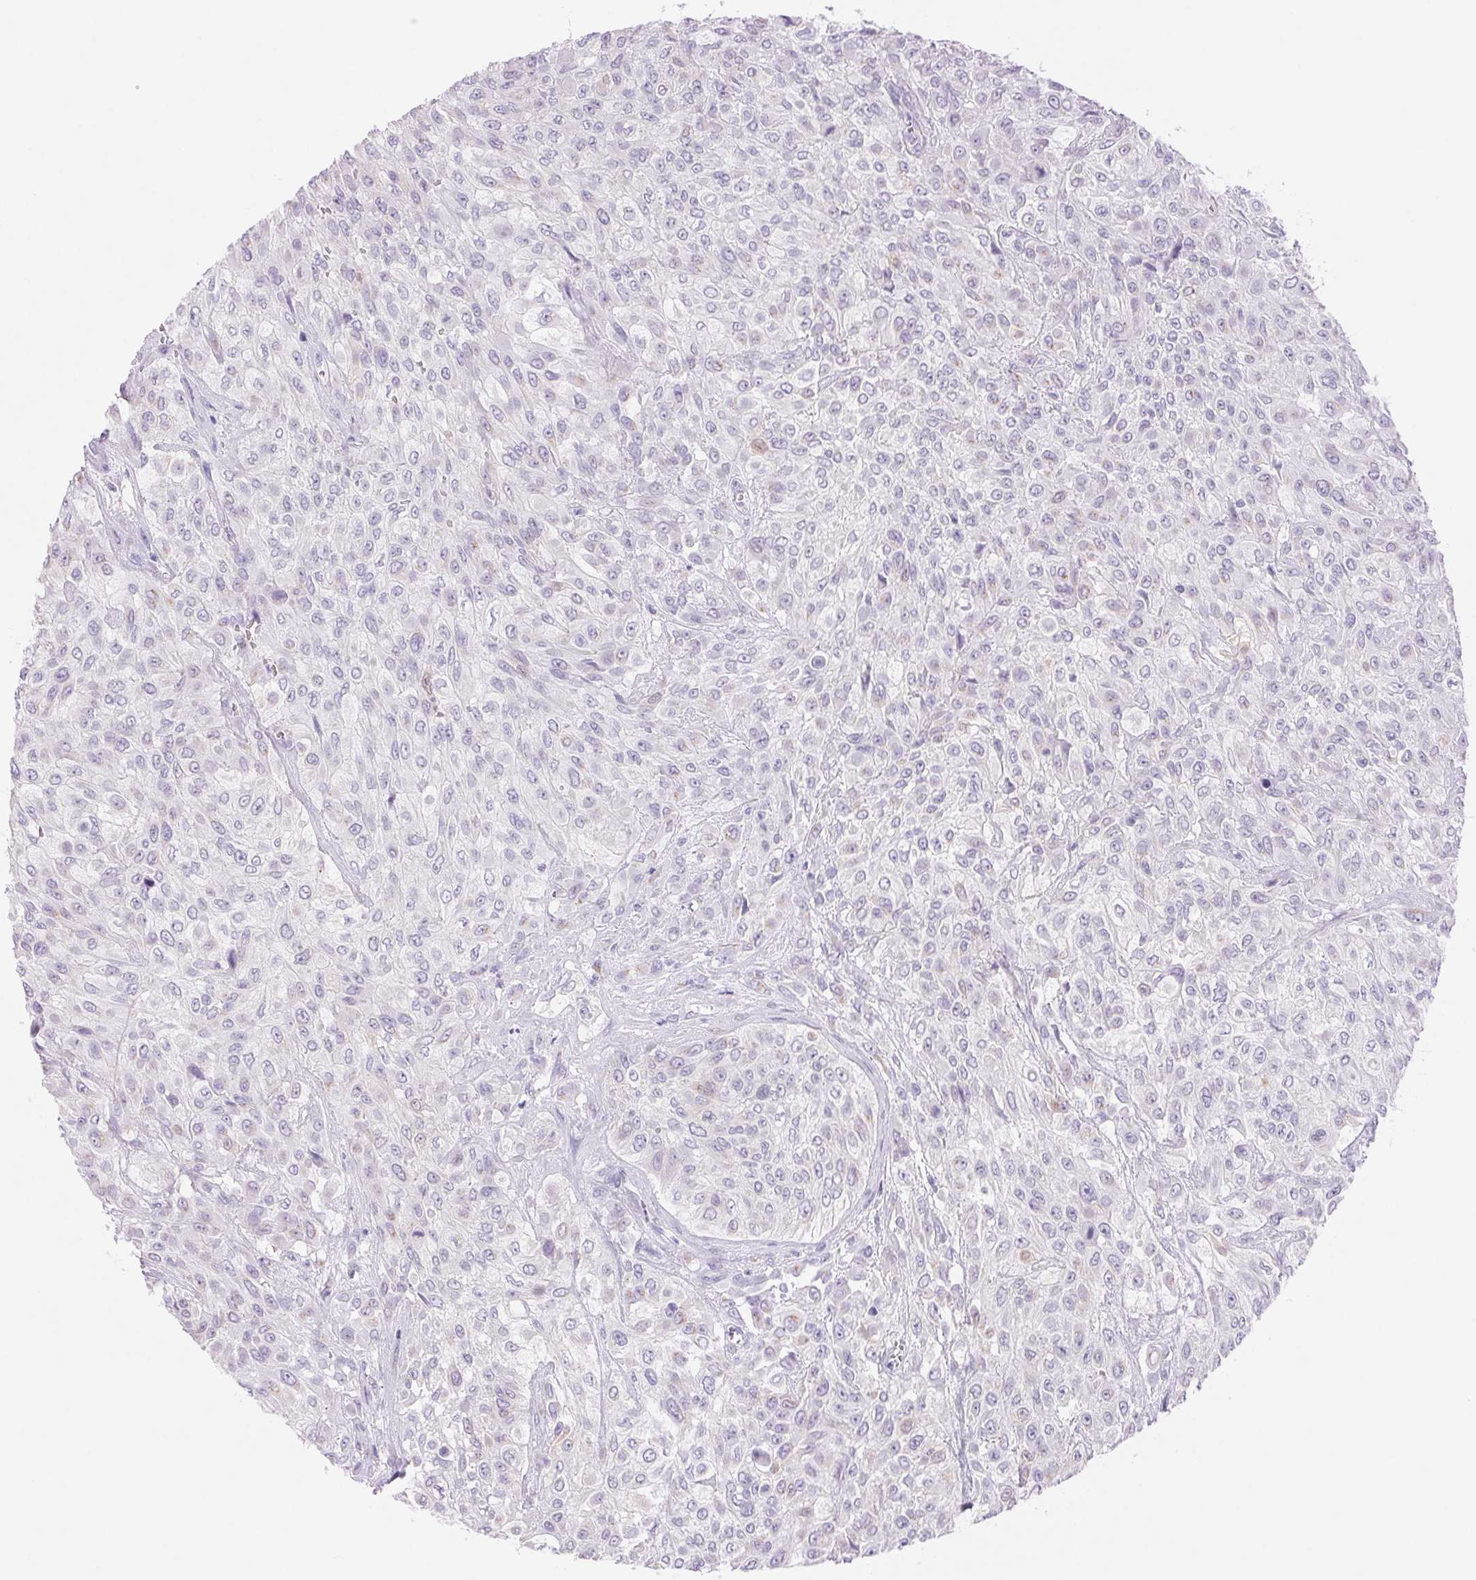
{"staining": {"intensity": "weak", "quantity": "<25%", "location": "cytoplasmic/membranous"}, "tissue": "urothelial cancer", "cell_type": "Tumor cells", "image_type": "cancer", "snomed": [{"axis": "morphology", "description": "Urothelial carcinoma, High grade"}, {"axis": "topography", "description": "Urinary bladder"}], "caption": "Tumor cells are negative for brown protein staining in urothelial carcinoma (high-grade).", "gene": "SERPINB3", "patient": {"sex": "male", "age": 57}}